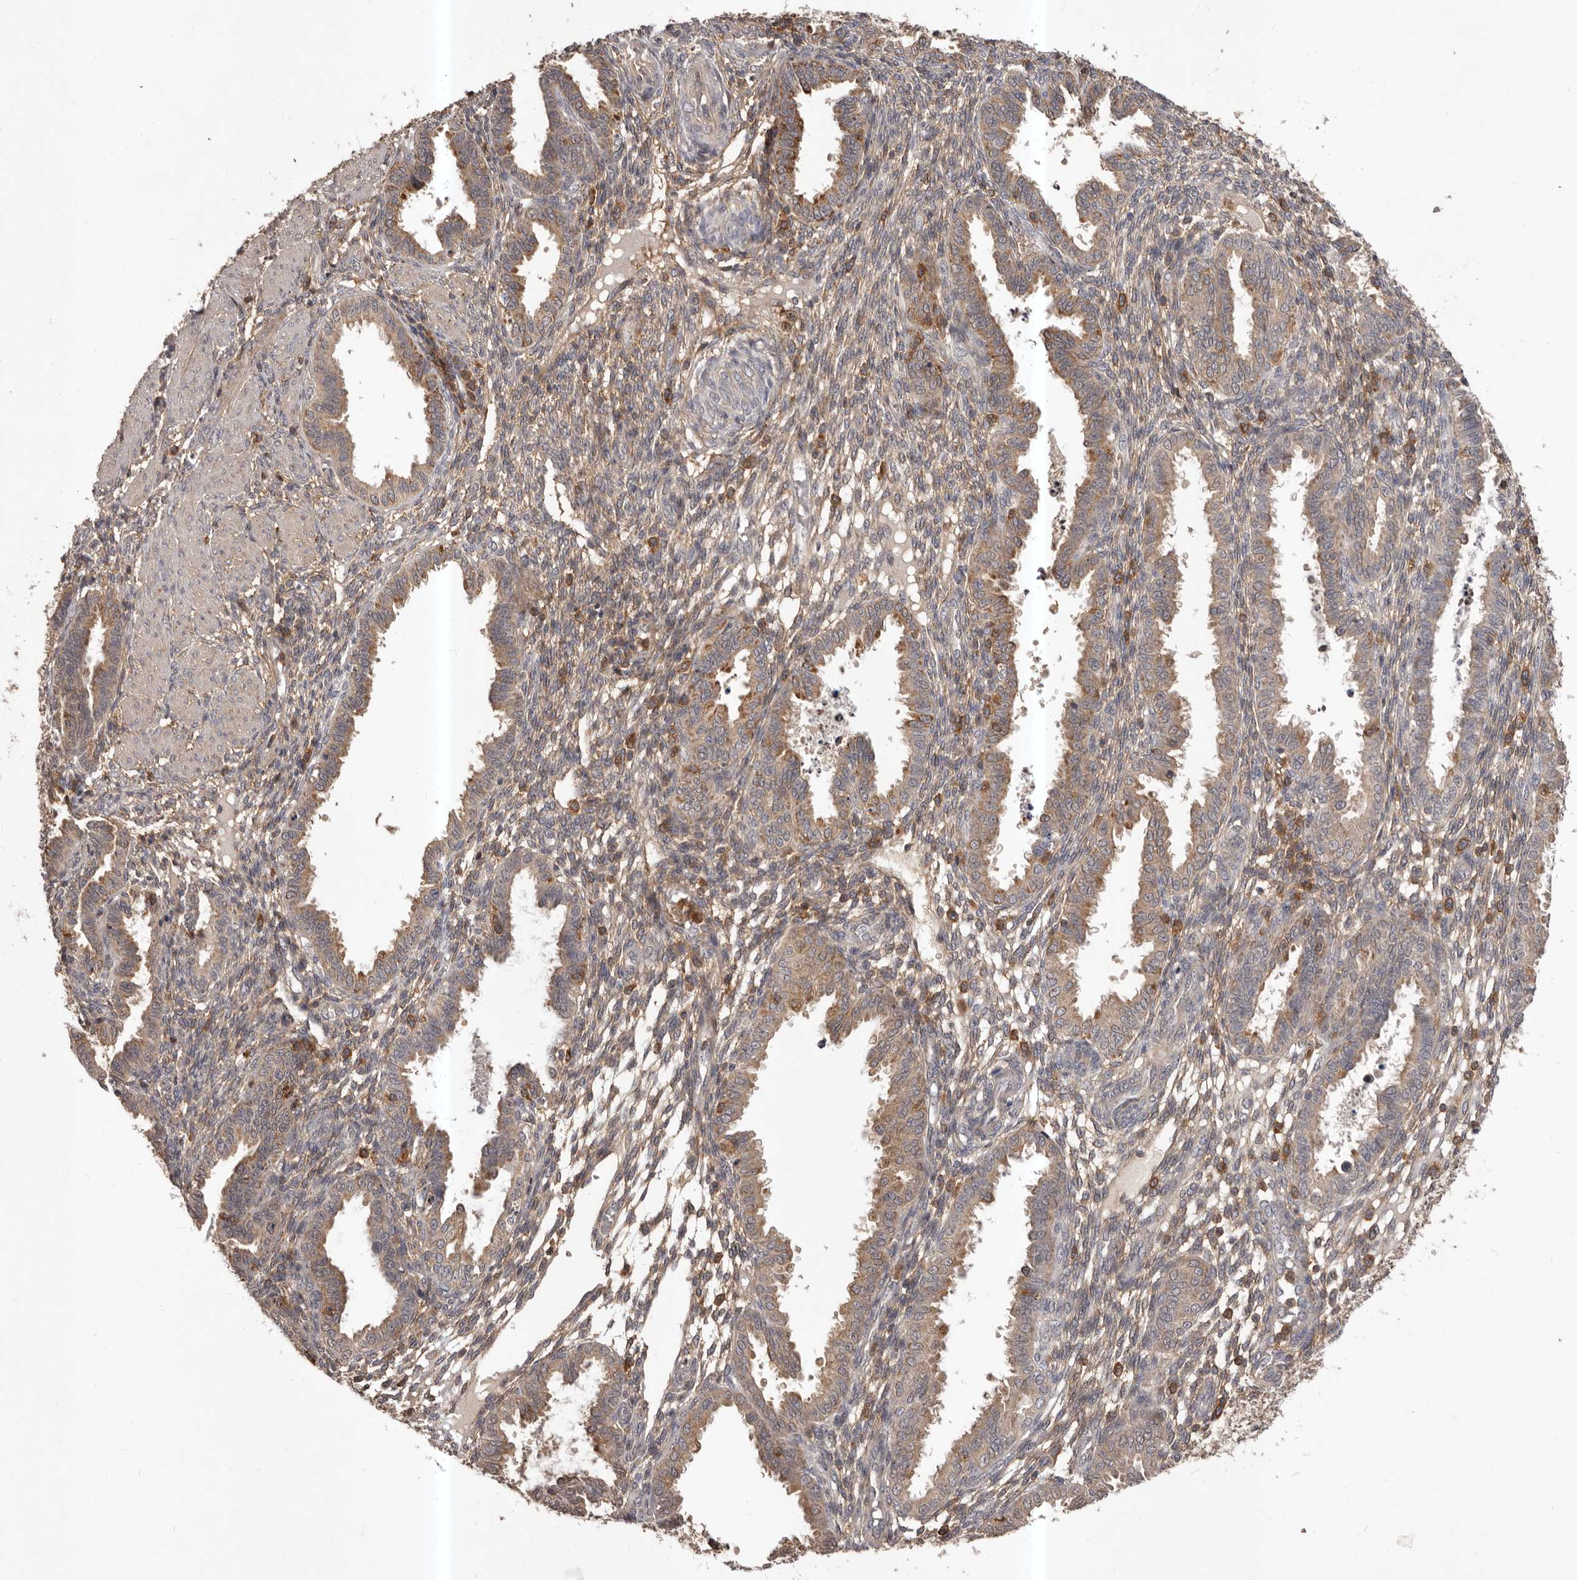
{"staining": {"intensity": "moderate", "quantity": "25%-75%", "location": "cytoplasmic/membranous"}, "tissue": "endometrium", "cell_type": "Cells in endometrial stroma", "image_type": "normal", "snomed": [{"axis": "morphology", "description": "Normal tissue, NOS"}, {"axis": "topography", "description": "Endometrium"}], "caption": "Normal endometrium exhibits moderate cytoplasmic/membranous staining in approximately 25%-75% of cells in endometrial stroma The staining is performed using DAB brown chromogen to label protein expression. The nuclei are counter-stained blue using hematoxylin..", "gene": "GLIPR2", "patient": {"sex": "female", "age": 33}}